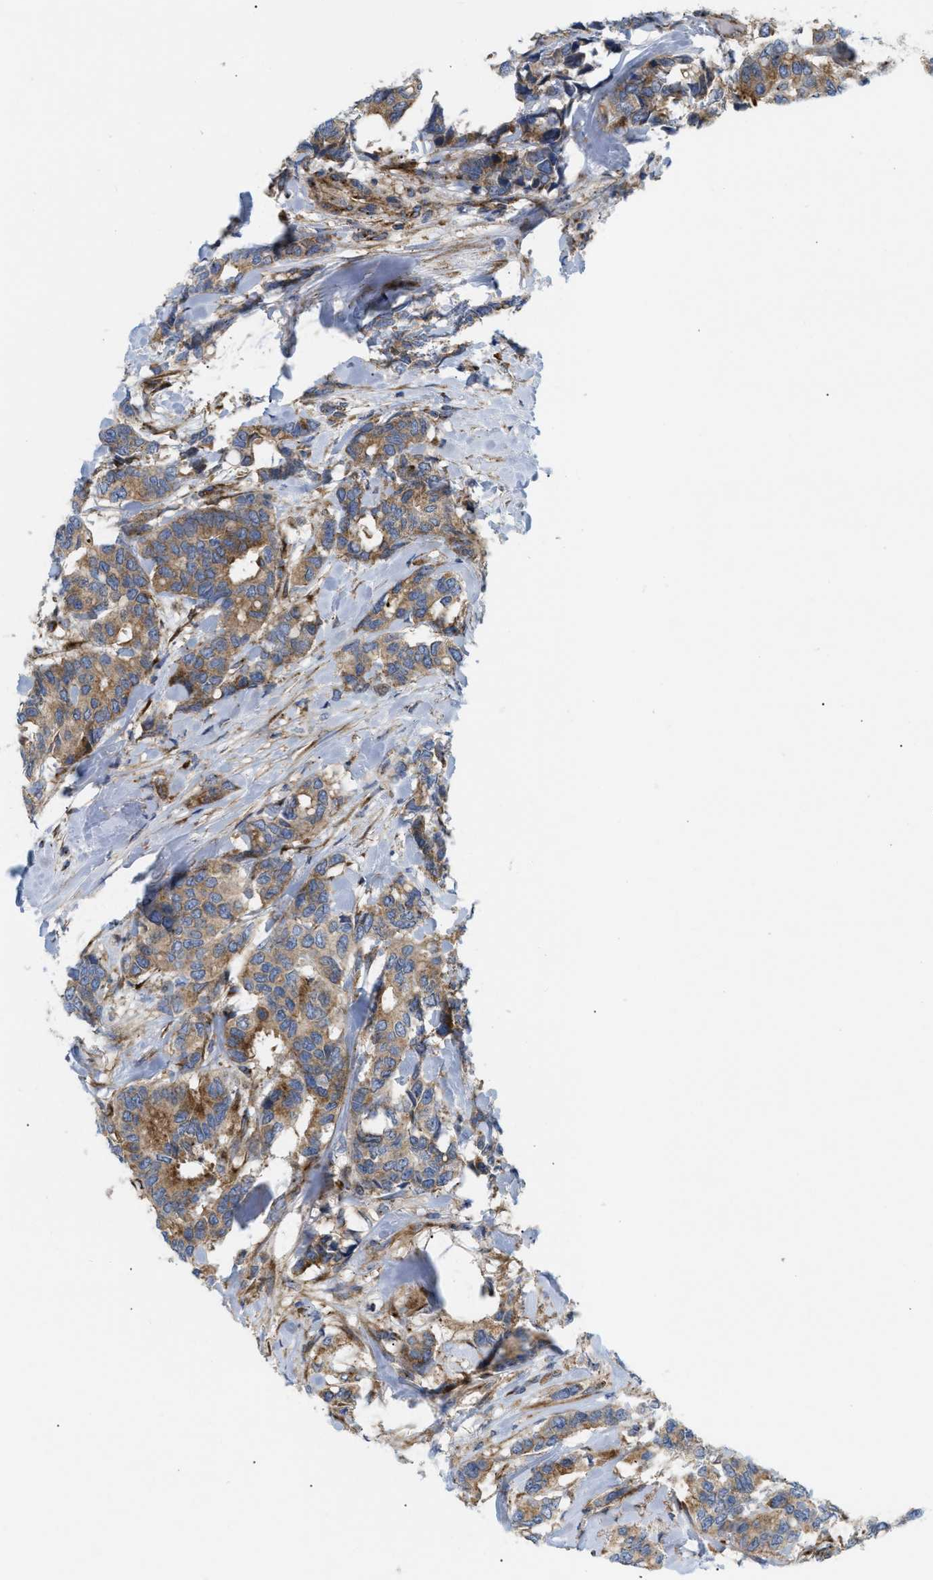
{"staining": {"intensity": "moderate", "quantity": ">75%", "location": "cytoplasmic/membranous"}, "tissue": "breast cancer", "cell_type": "Tumor cells", "image_type": "cancer", "snomed": [{"axis": "morphology", "description": "Duct carcinoma"}, {"axis": "topography", "description": "Breast"}], "caption": "Brown immunohistochemical staining in human breast cancer demonstrates moderate cytoplasmic/membranous staining in approximately >75% of tumor cells.", "gene": "DCTN4", "patient": {"sex": "female", "age": 87}}